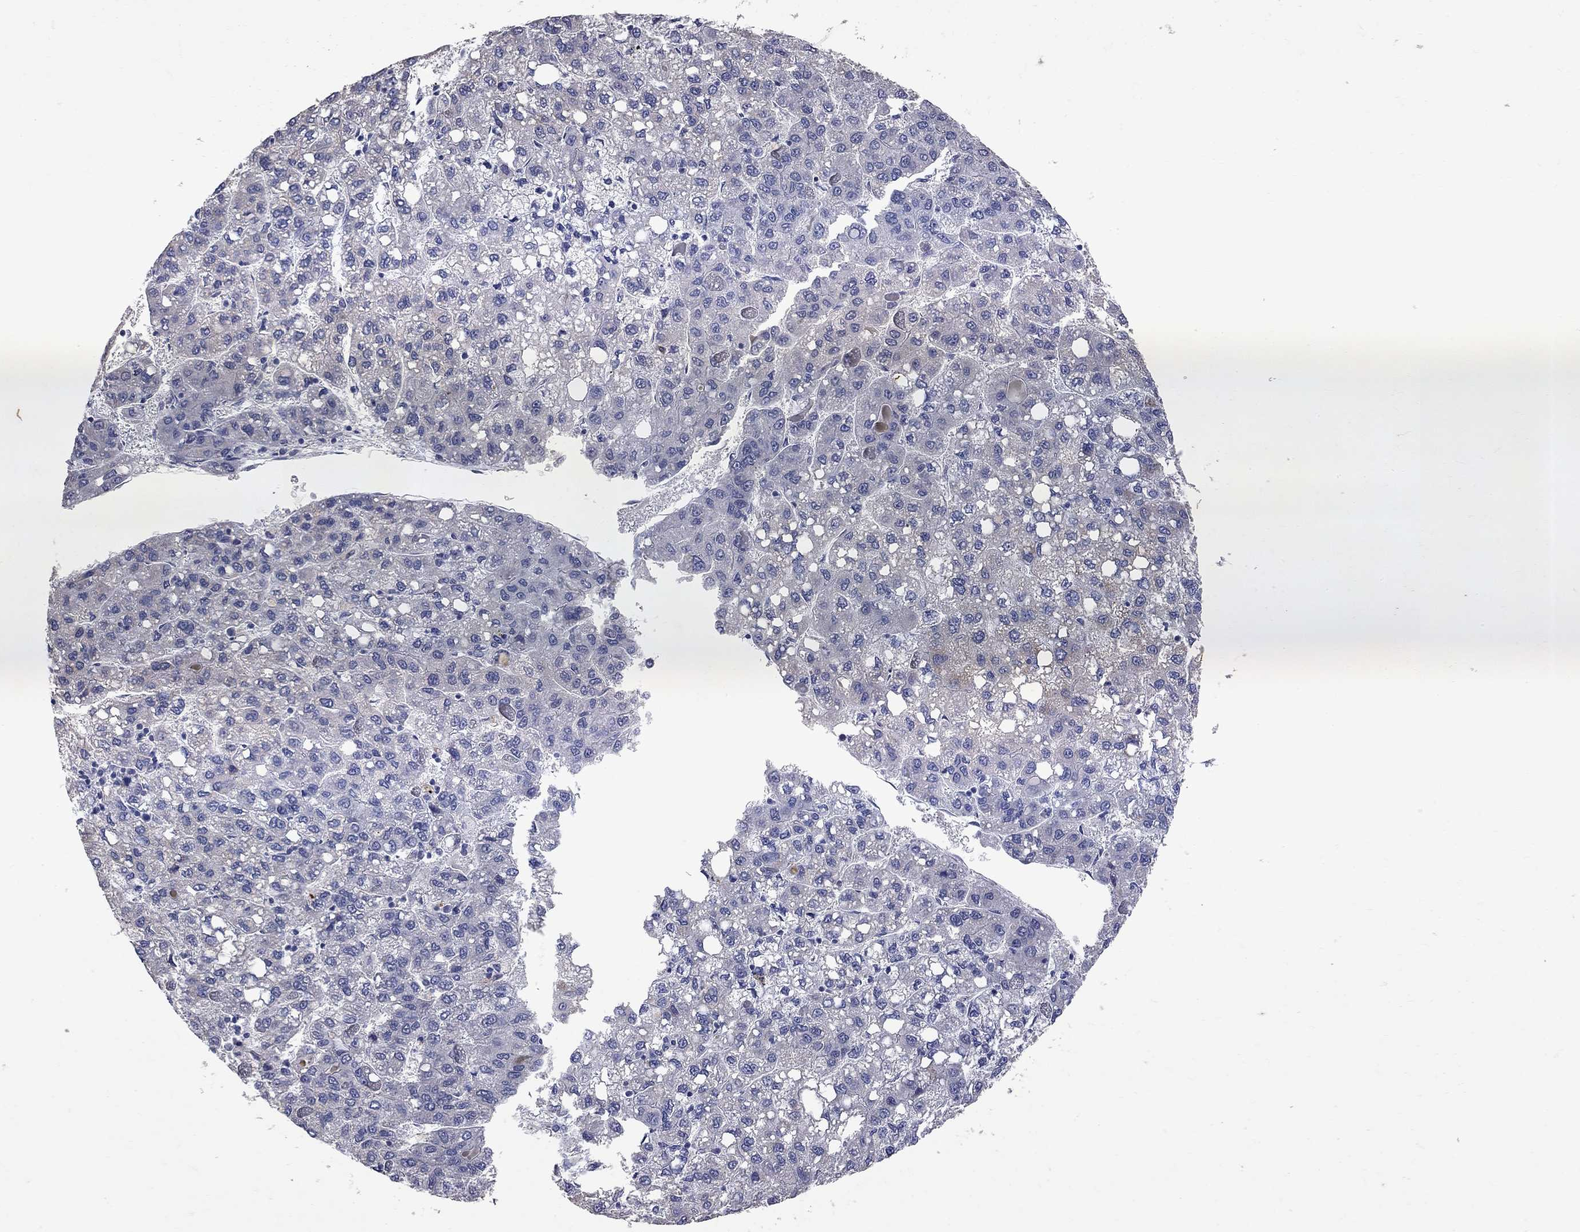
{"staining": {"intensity": "negative", "quantity": "none", "location": "none"}, "tissue": "liver cancer", "cell_type": "Tumor cells", "image_type": "cancer", "snomed": [{"axis": "morphology", "description": "Carcinoma, Hepatocellular, NOS"}, {"axis": "topography", "description": "Liver"}], "caption": "Immunohistochemistry (IHC) micrograph of liver cancer stained for a protein (brown), which reveals no positivity in tumor cells.", "gene": "NOS2", "patient": {"sex": "female", "age": 82}}